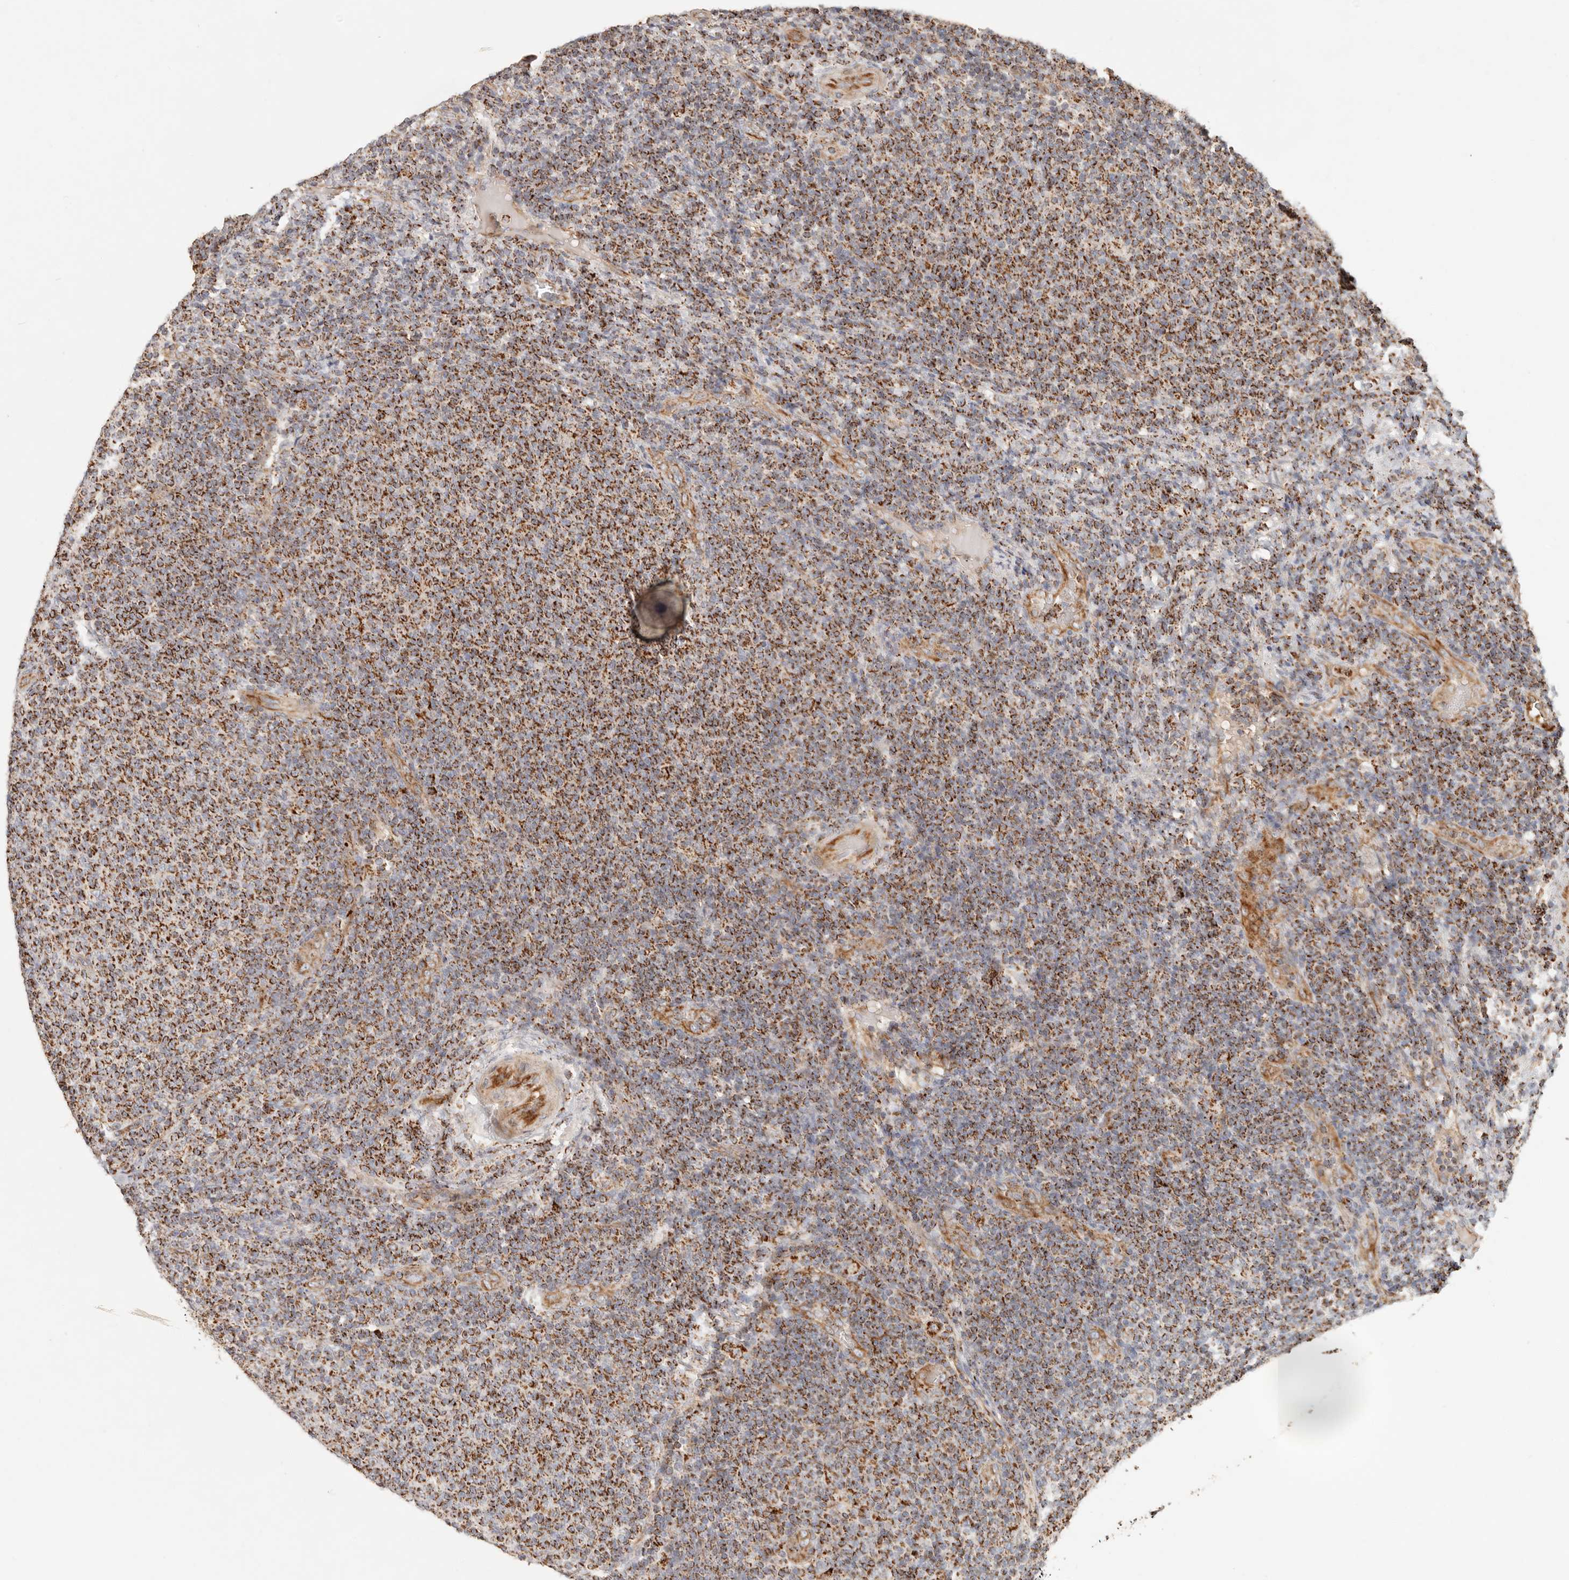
{"staining": {"intensity": "strong", "quantity": ">75%", "location": "cytoplasmic/membranous"}, "tissue": "lymphoma", "cell_type": "Tumor cells", "image_type": "cancer", "snomed": [{"axis": "morphology", "description": "Malignant lymphoma, non-Hodgkin's type, Low grade"}, {"axis": "topography", "description": "Lymph node"}], "caption": "A brown stain highlights strong cytoplasmic/membranous staining of a protein in lymphoma tumor cells.", "gene": "ARHGEF10L", "patient": {"sex": "male", "age": 66}}